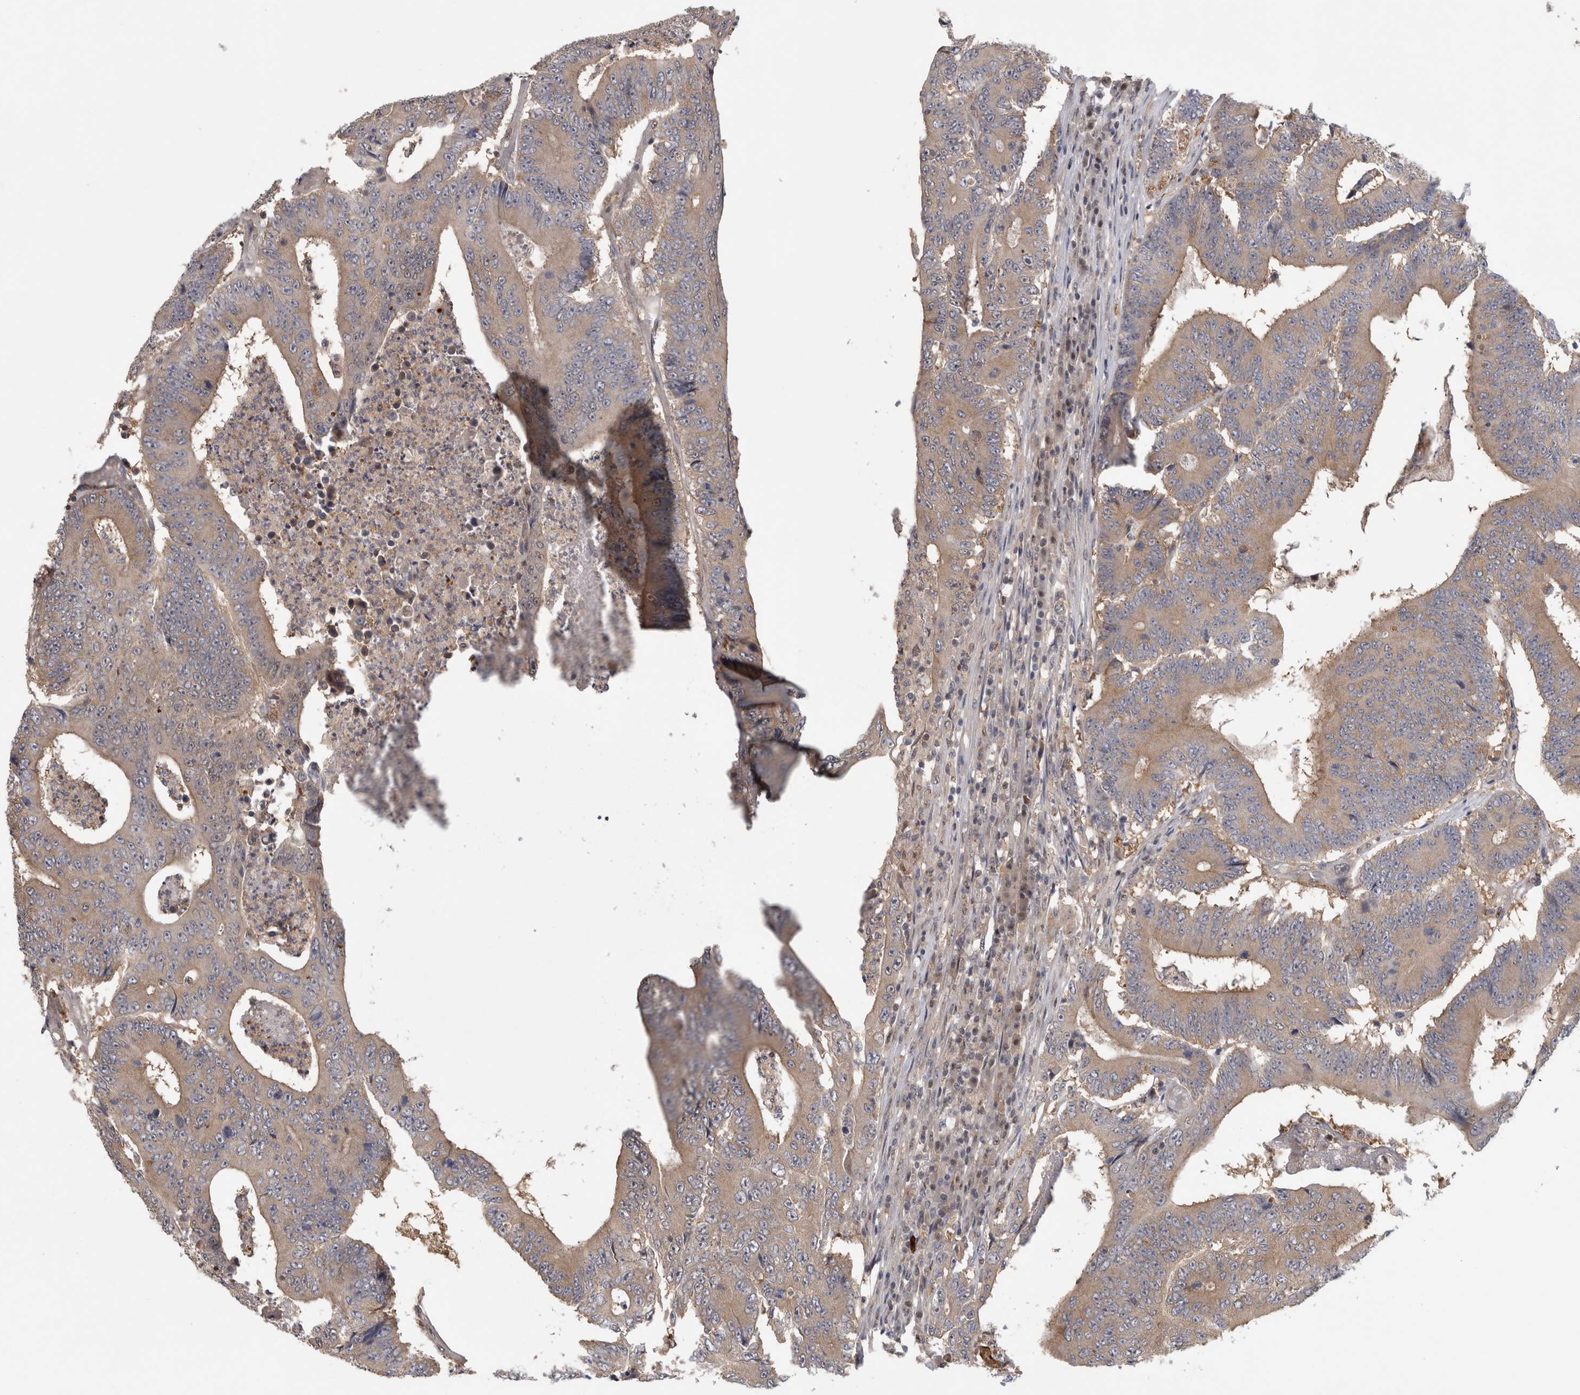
{"staining": {"intensity": "weak", "quantity": "<25%", "location": "cytoplasmic/membranous"}, "tissue": "colorectal cancer", "cell_type": "Tumor cells", "image_type": "cancer", "snomed": [{"axis": "morphology", "description": "Adenocarcinoma, NOS"}, {"axis": "topography", "description": "Colon"}], "caption": "The micrograph displays no staining of tumor cells in colorectal cancer (adenocarcinoma).", "gene": "PIGP", "patient": {"sex": "male", "age": 83}}